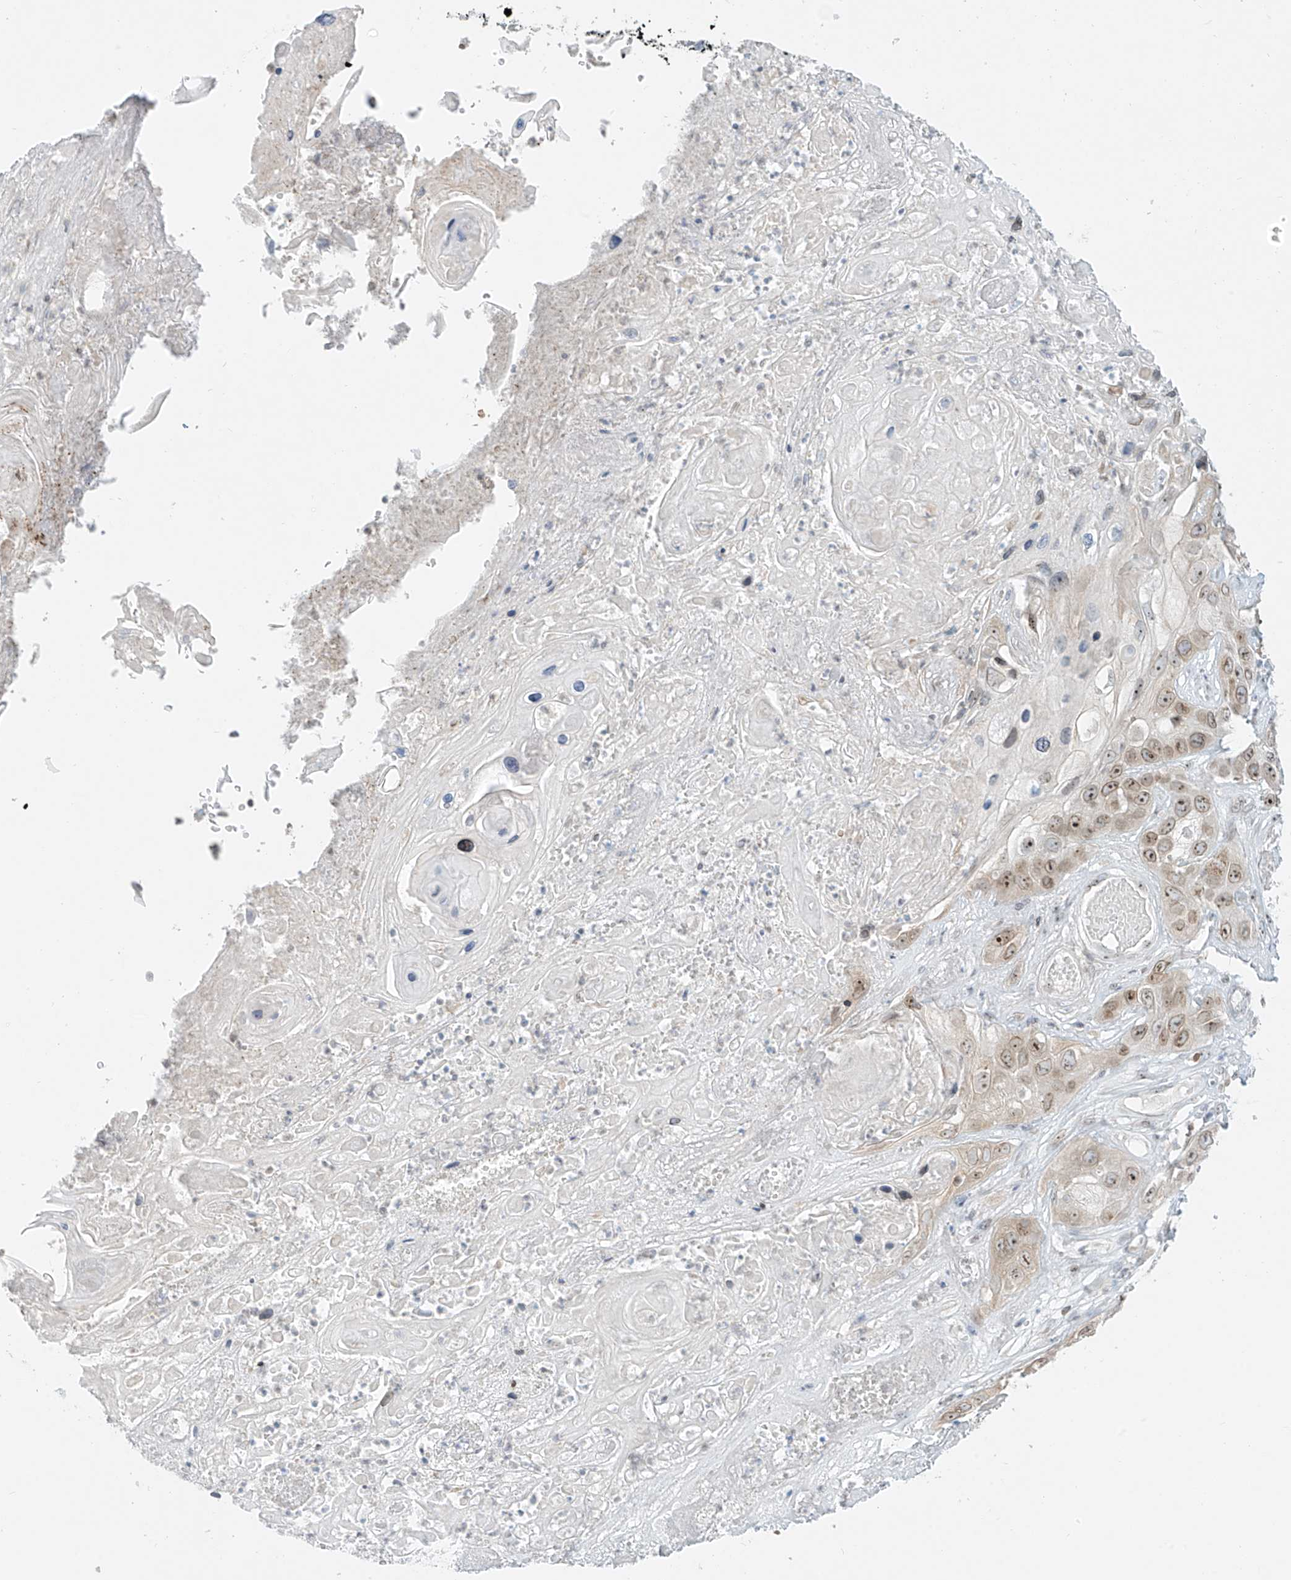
{"staining": {"intensity": "moderate", "quantity": "<25%", "location": "cytoplasmic/membranous,nuclear"}, "tissue": "skin cancer", "cell_type": "Tumor cells", "image_type": "cancer", "snomed": [{"axis": "morphology", "description": "Squamous cell carcinoma, NOS"}, {"axis": "topography", "description": "Skin"}], "caption": "IHC photomicrograph of neoplastic tissue: human skin squamous cell carcinoma stained using IHC demonstrates low levels of moderate protein expression localized specifically in the cytoplasmic/membranous and nuclear of tumor cells, appearing as a cytoplasmic/membranous and nuclear brown color.", "gene": "SAMD15", "patient": {"sex": "male", "age": 55}}